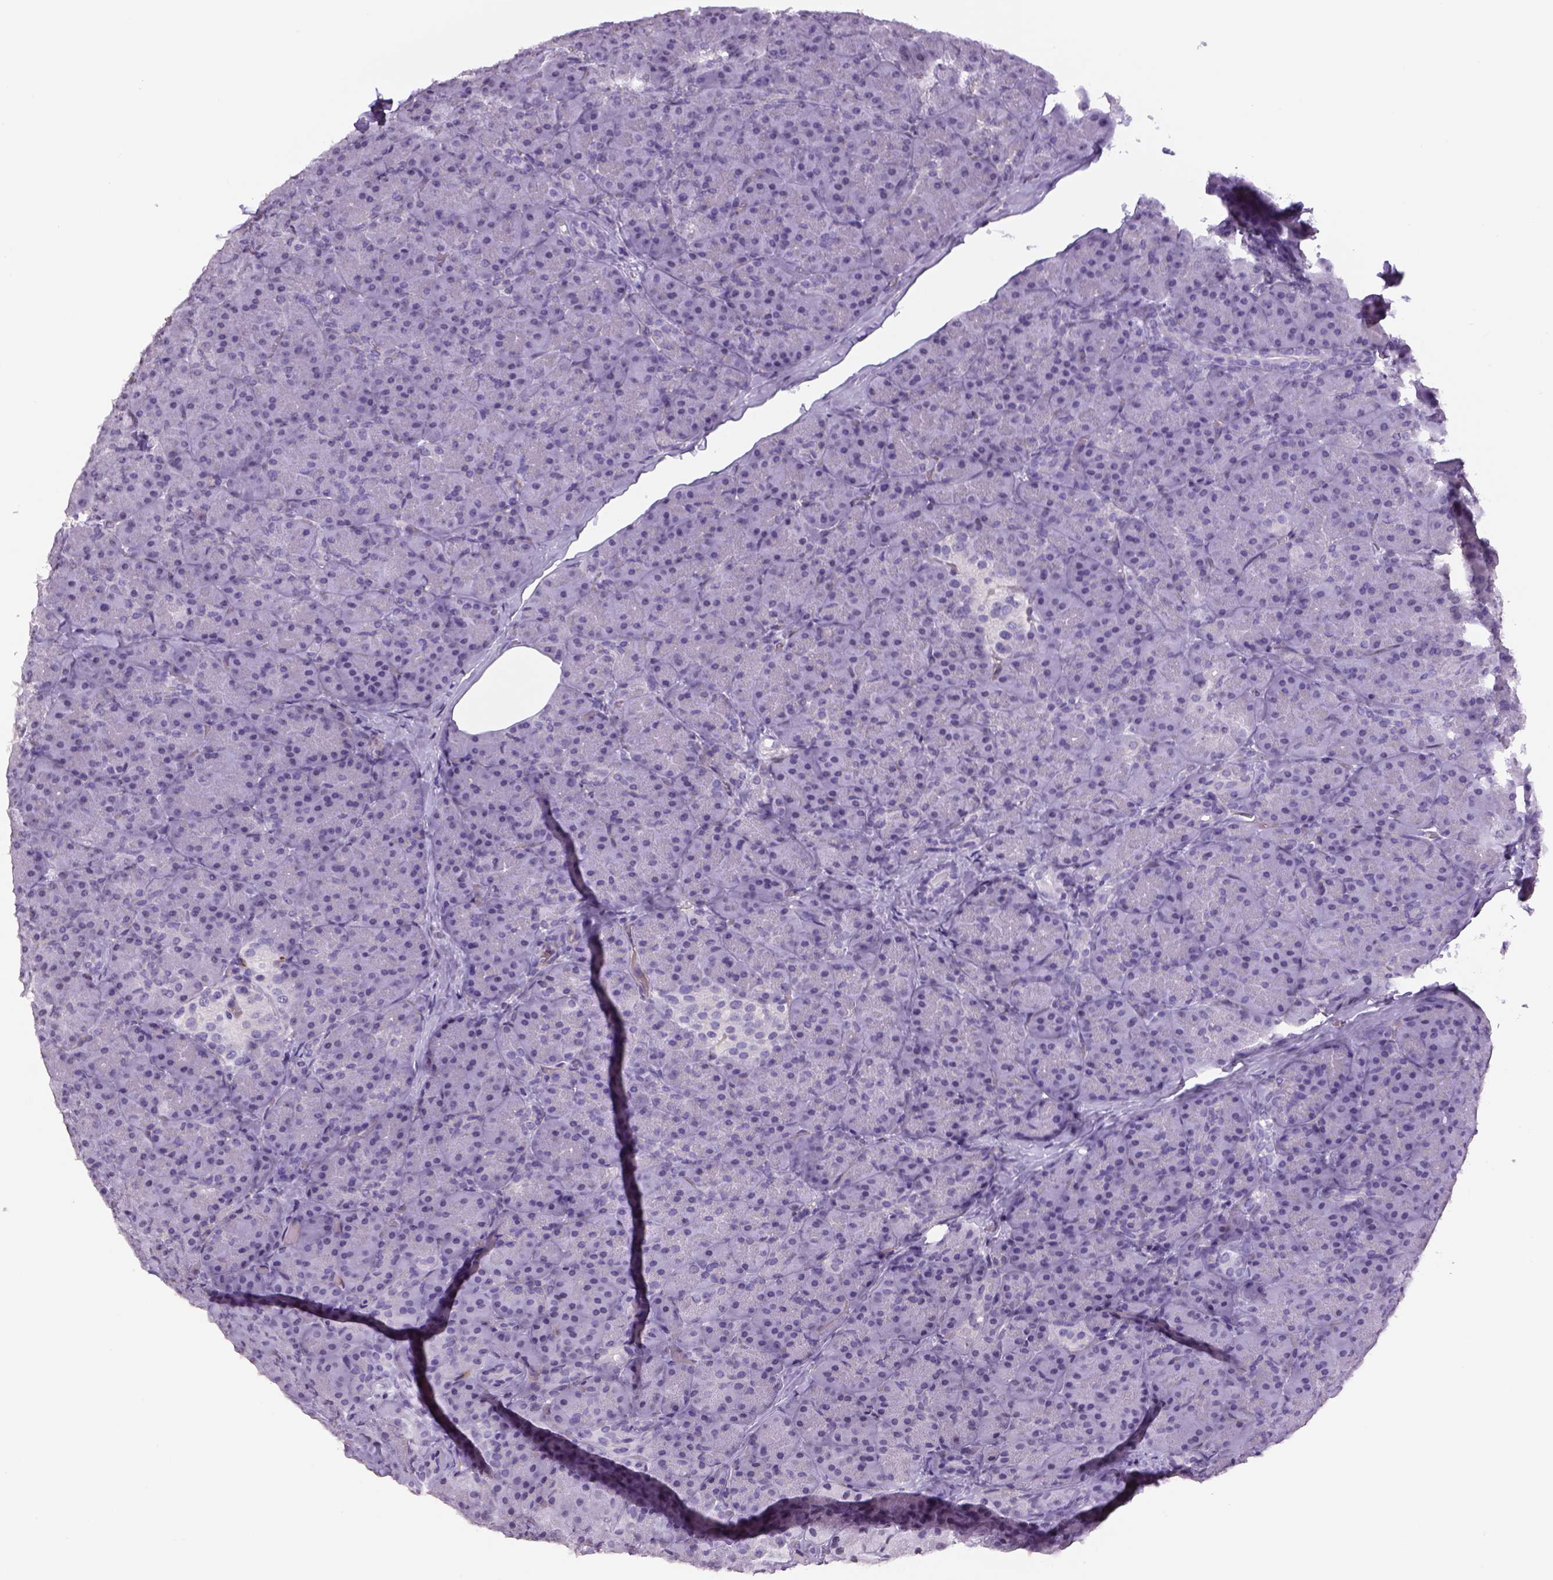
{"staining": {"intensity": "negative", "quantity": "none", "location": "none"}, "tissue": "pancreas", "cell_type": "Exocrine glandular cells", "image_type": "normal", "snomed": [{"axis": "morphology", "description": "Normal tissue, NOS"}, {"axis": "topography", "description": "Pancreas"}], "caption": "IHC of benign pancreas reveals no staining in exocrine glandular cells. Nuclei are stained in blue.", "gene": "PRRT1", "patient": {"sex": "male", "age": 57}}